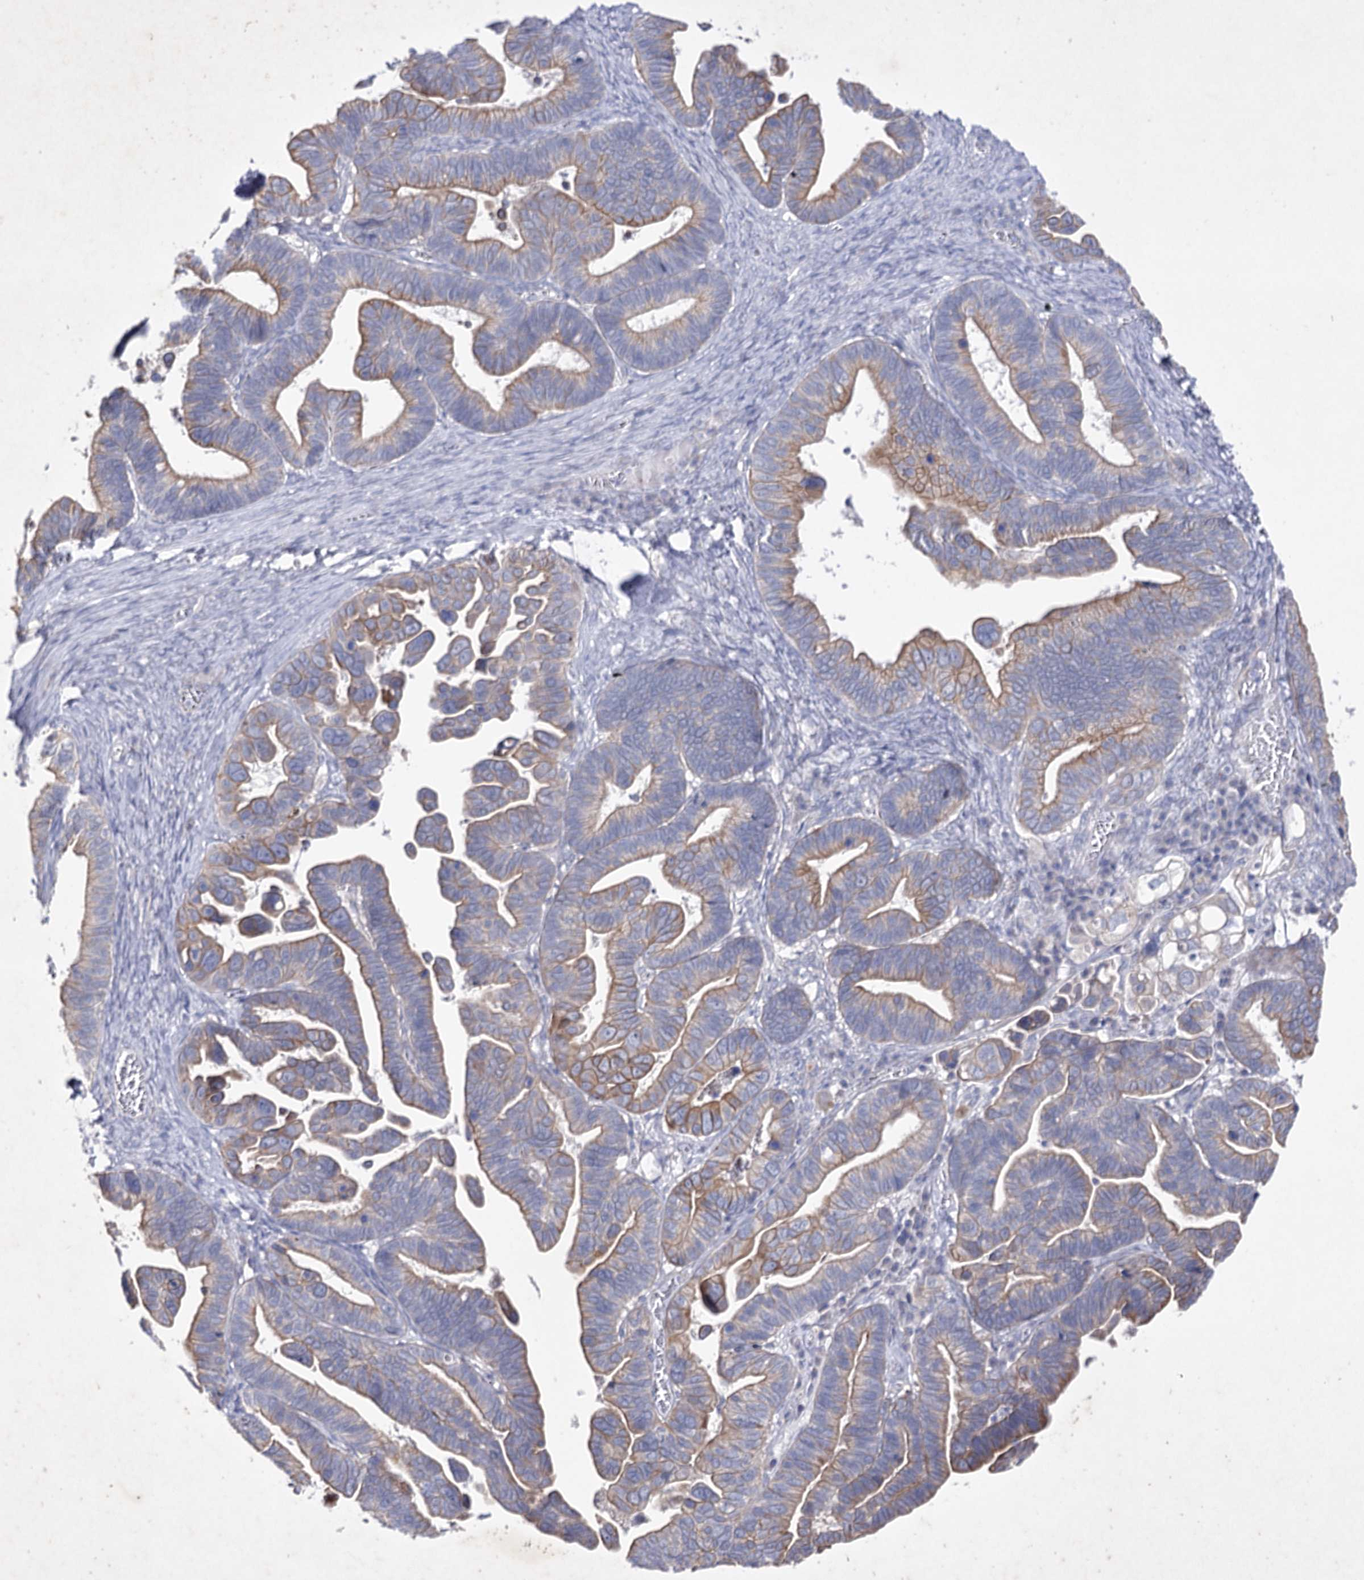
{"staining": {"intensity": "moderate", "quantity": "25%-75%", "location": "cytoplasmic/membranous"}, "tissue": "ovarian cancer", "cell_type": "Tumor cells", "image_type": "cancer", "snomed": [{"axis": "morphology", "description": "Cystadenocarcinoma, serous, NOS"}, {"axis": "topography", "description": "Ovary"}], "caption": "Tumor cells show moderate cytoplasmic/membranous staining in approximately 25%-75% of cells in ovarian cancer (serous cystadenocarcinoma). The staining was performed using DAB (3,3'-diaminobenzidine), with brown indicating positive protein expression. Nuclei are stained blue with hematoxylin.", "gene": "COX15", "patient": {"sex": "female", "age": 56}}